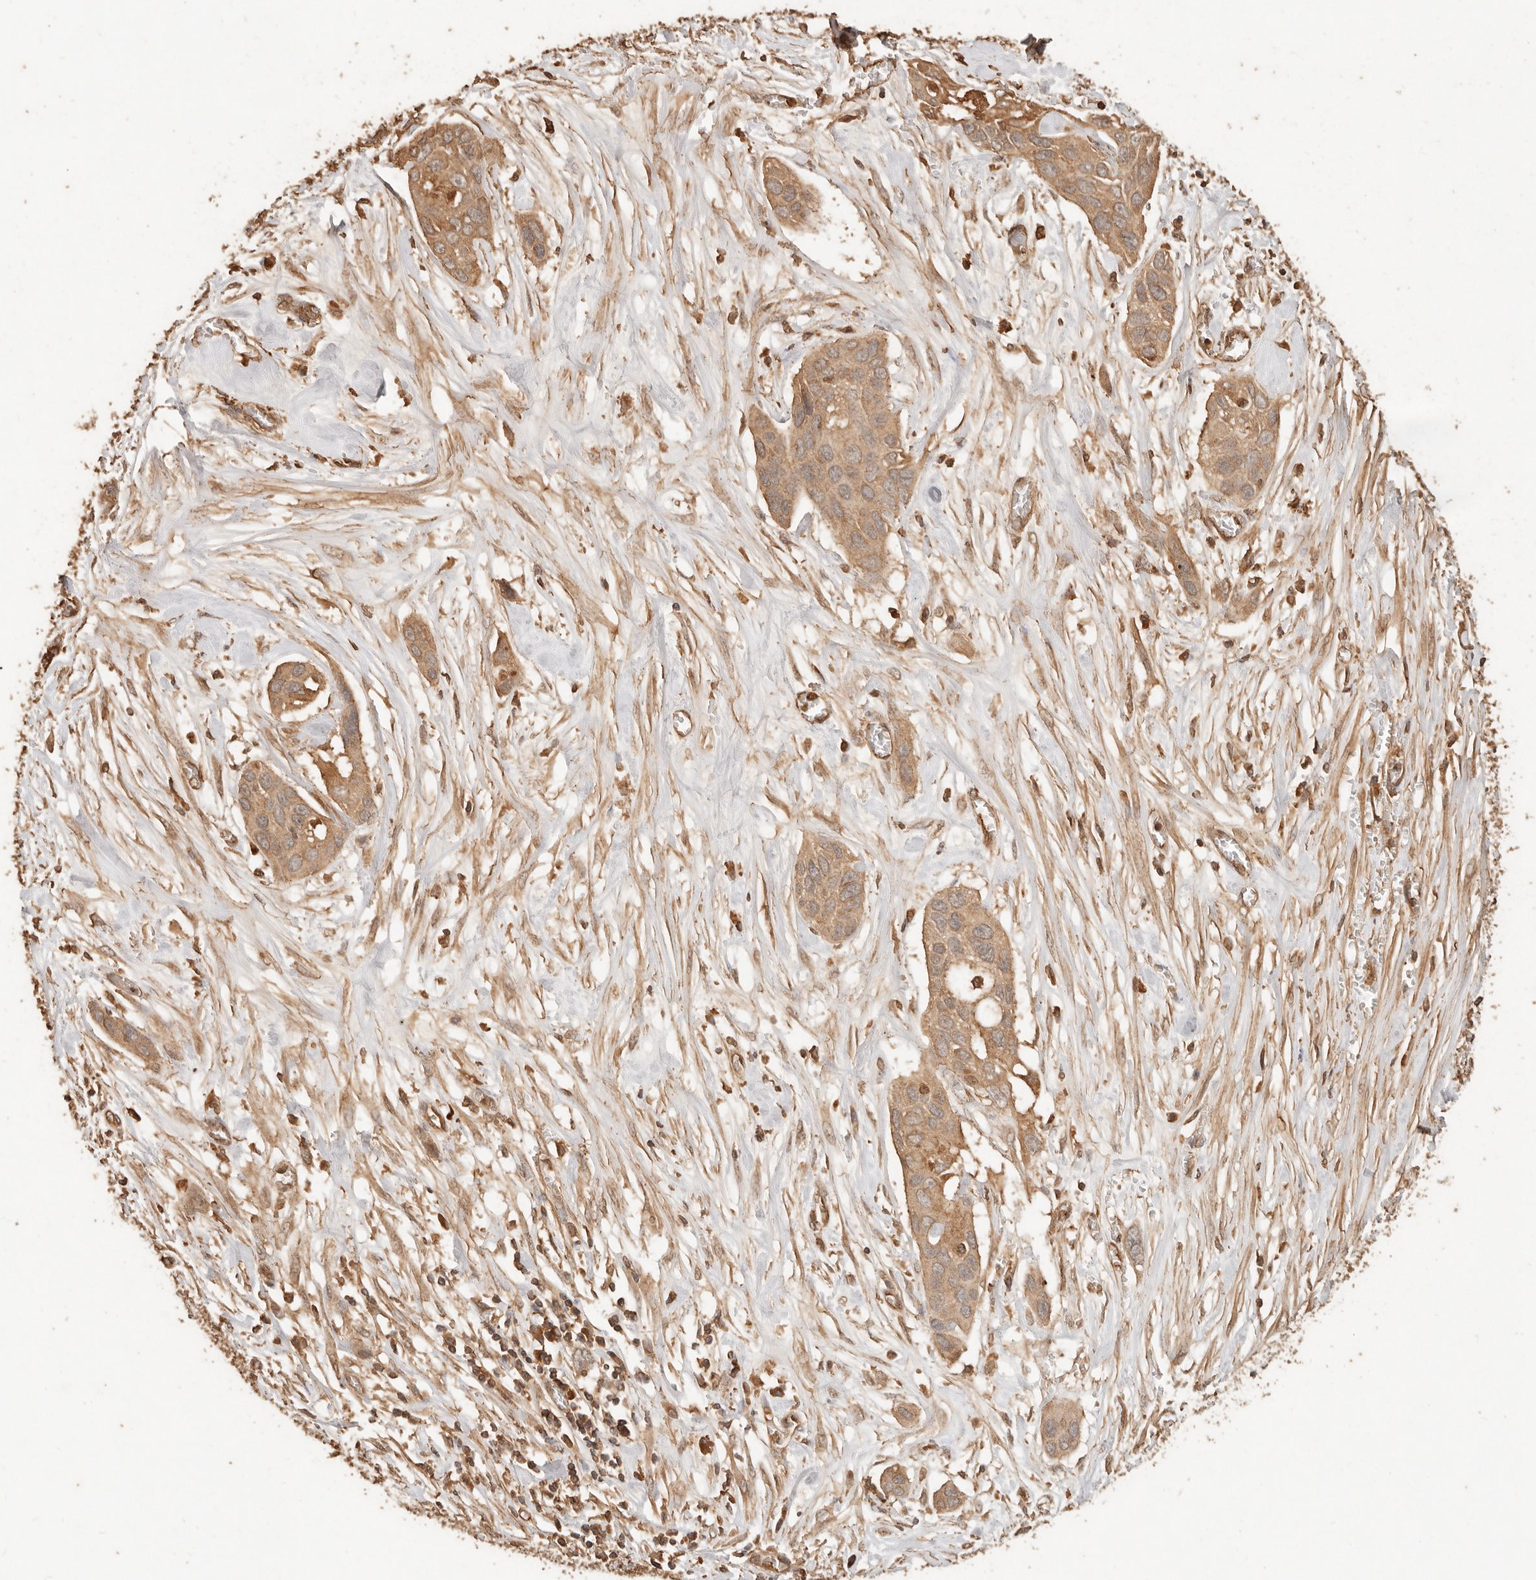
{"staining": {"intensity": "moderate", "quantity": ">75%", "location": "cytoplasmic/membranous"}, "tissue": "pancreatic cancer", "cell_type": "Tumor cells", "image_type": "cancer", "snomed": [{"axis": "morphology", "description": "Adenocarcinoma, NOS"}, {"axis": "topography", "description": "Pancreas"}], "caption": "Immunohistochemistry (IHC) (DAB (3,3'-diaminobenzidine)) staining of adenocarcinoma (pancreatic) exhibits moderate cytoplasmic/membranous protein staining in about >75% of tumor cells.", "gene": "FAM180B", "patient": {"sex": "female", "age": 60}}